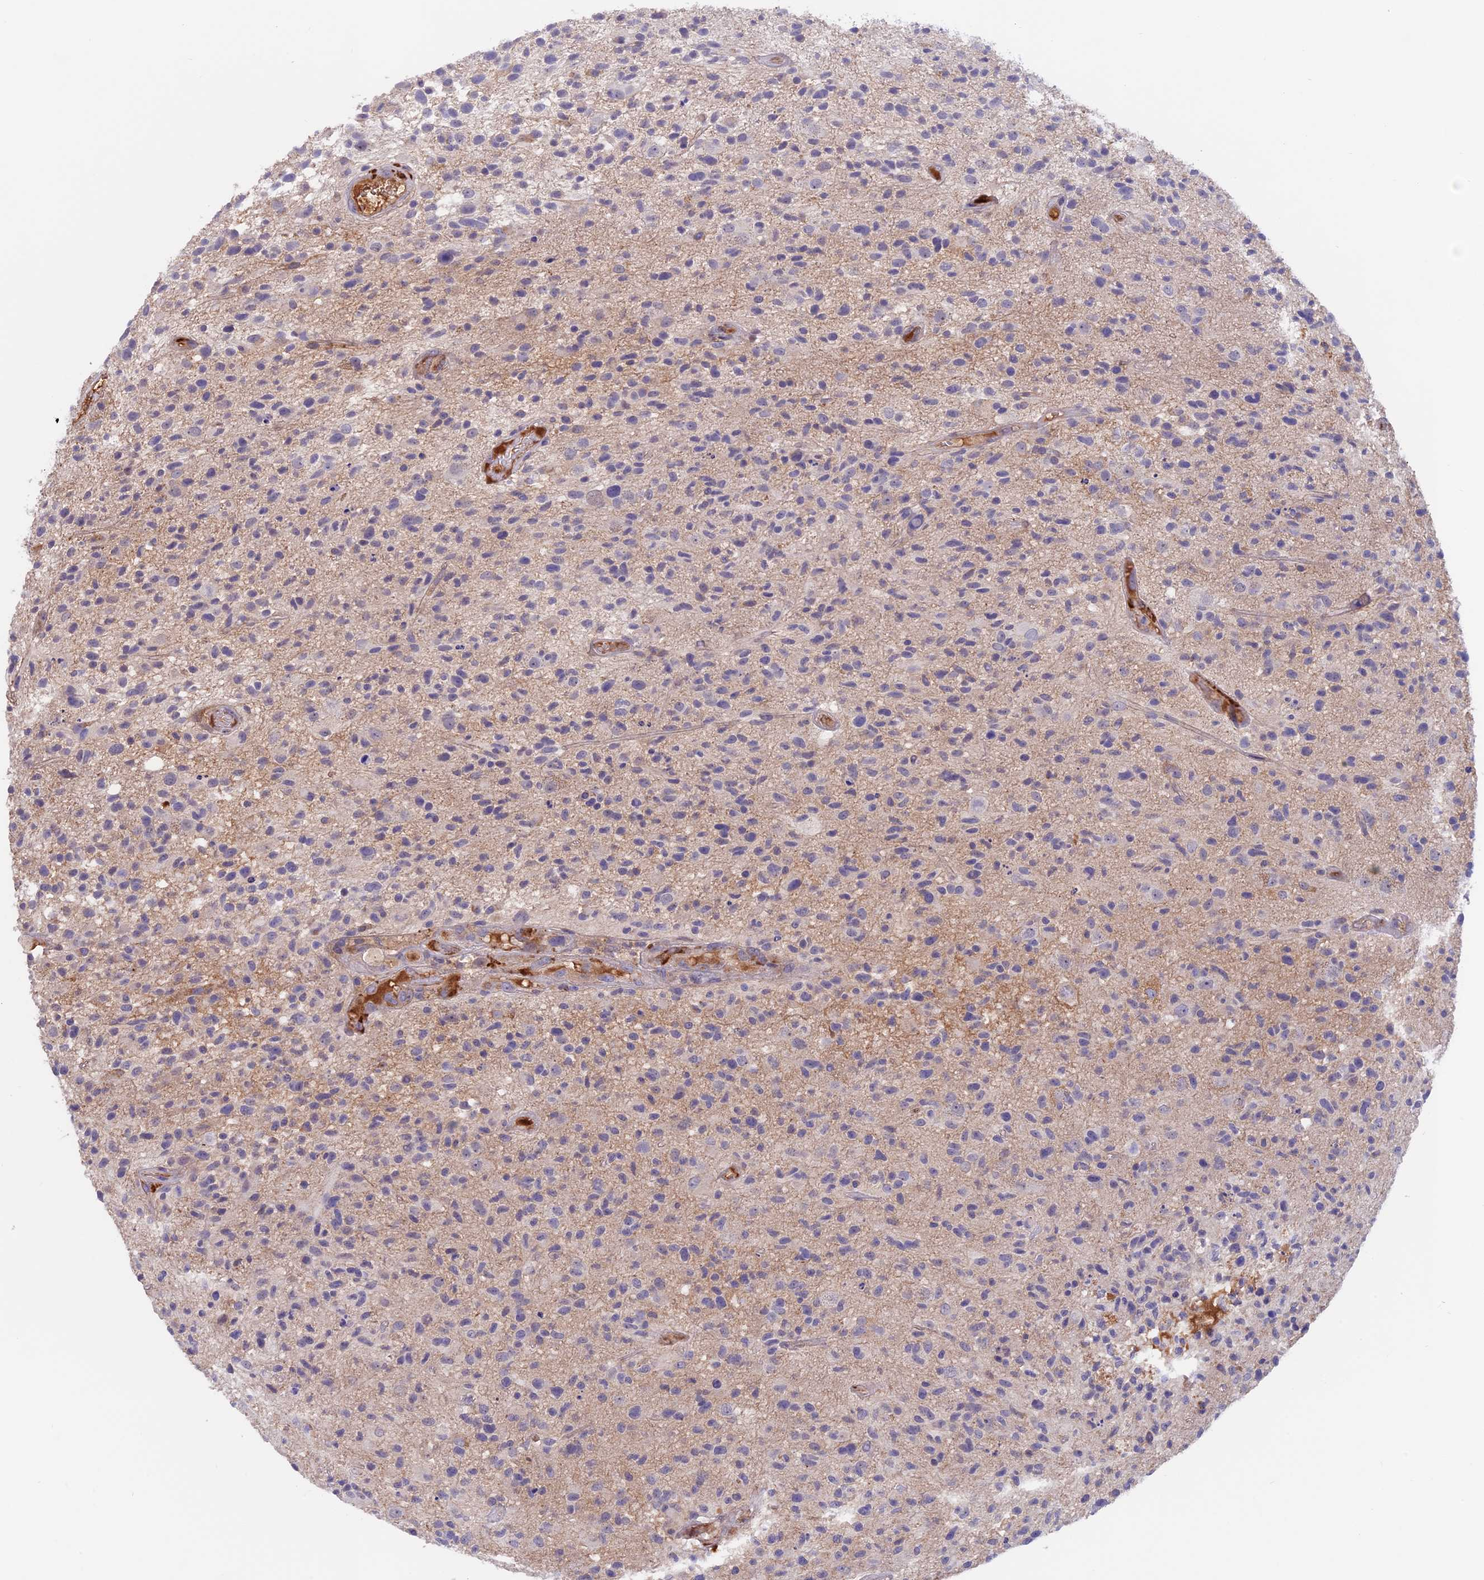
{"staining": {"intensity": "negative", "quantity": "none", "location": "none"}, "tissue": "glioma", "cell_type": "Tumor cells", "image_type": "cancer", "snomed": [{"axis": "morphology", "description": "Glioma, malignant, High grade"}, {"axis": "morphology", "description": "Glioblastoma, NOS"}, {"axis": "topography", "description": "Brain"}], "caption": "This histopathology image is of glioblastoma stained with IHC to label a protein in brown with the nuclei are counter-stained blue. There is no staining in tumor cells.", "gene": "COL4A3", "patient": {"sex": "male", "age": 60}}